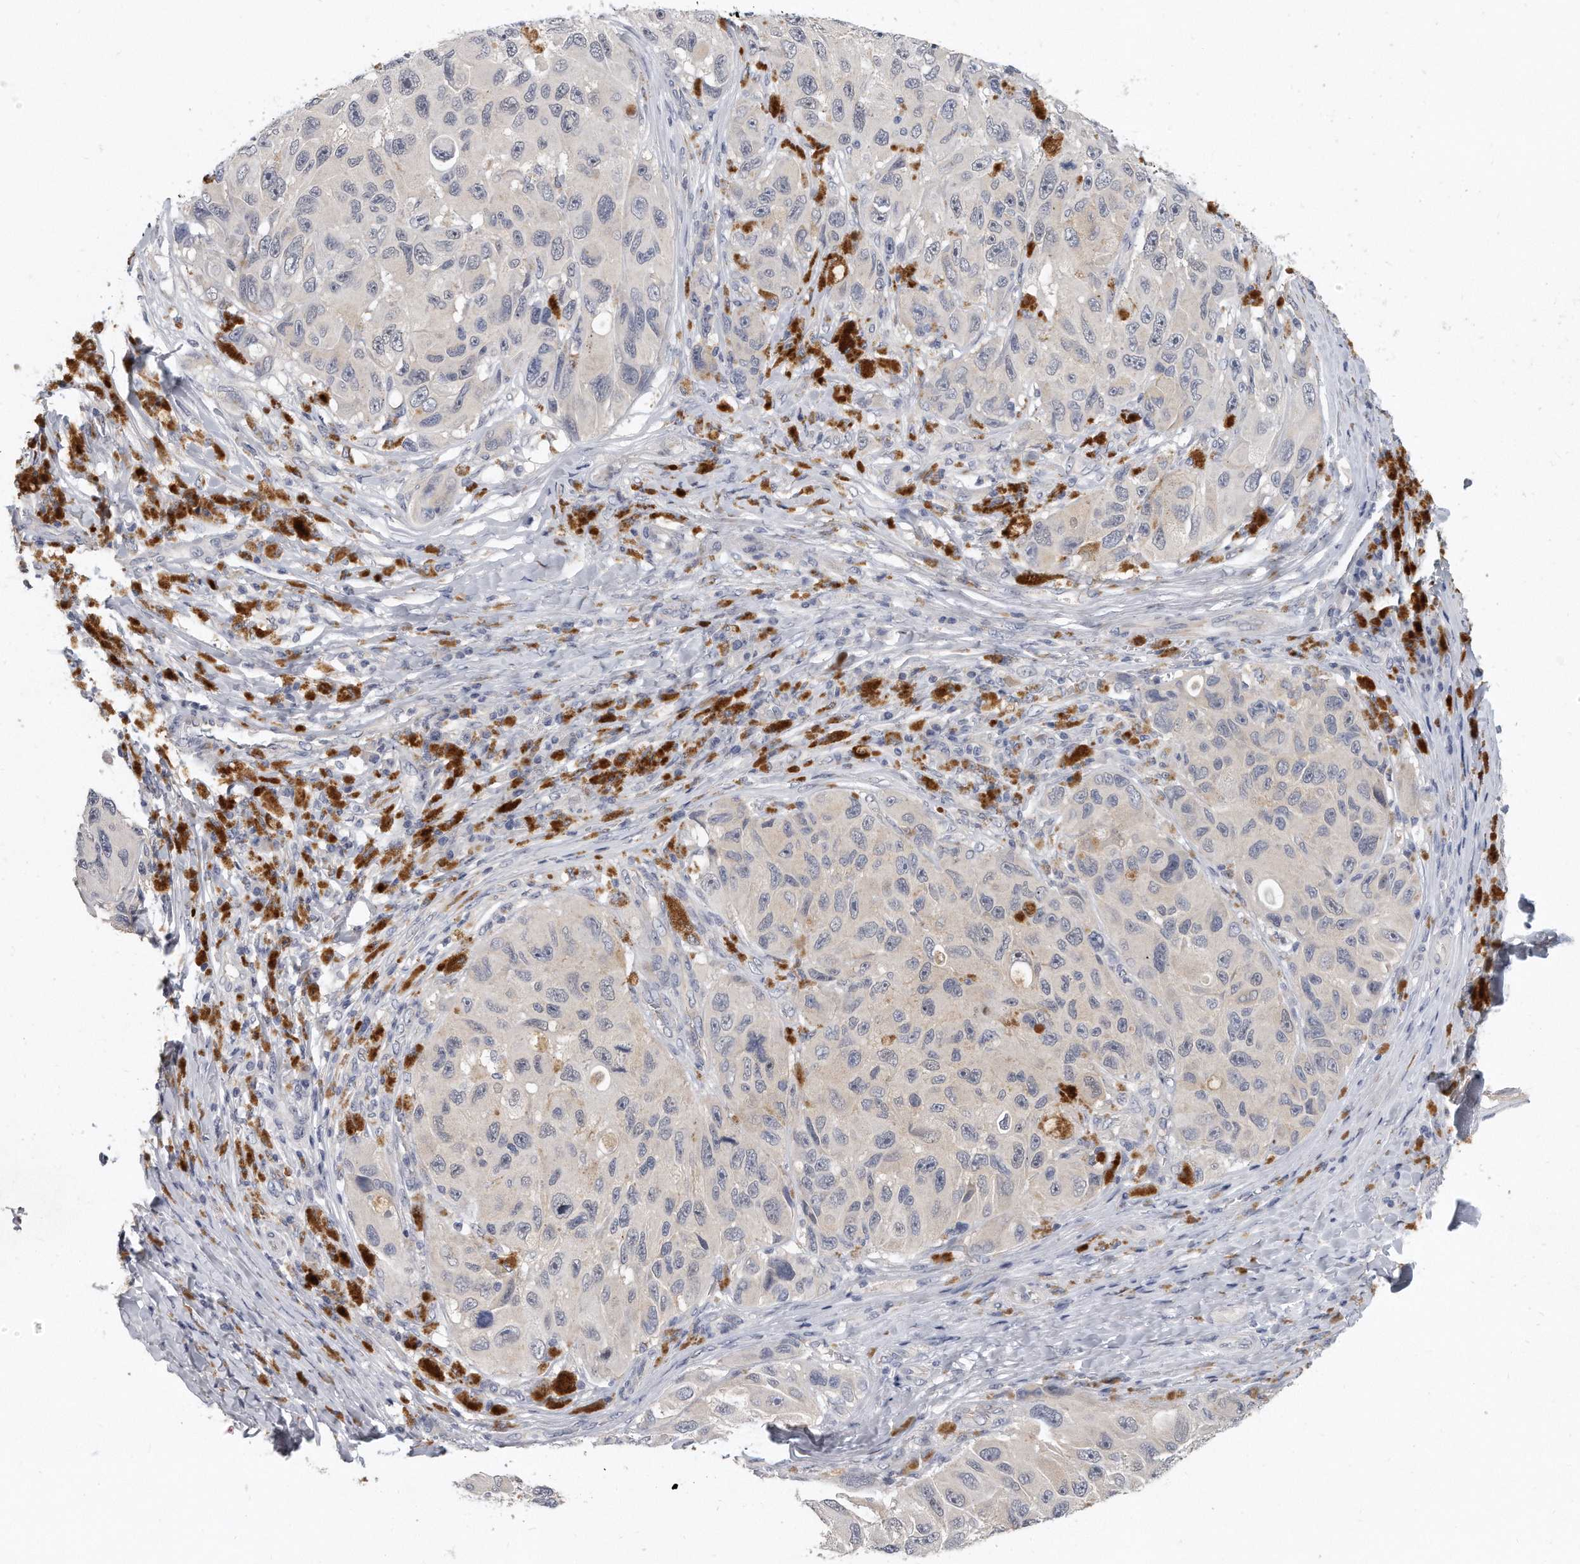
{"staining": {"intensity": "negative", "quantity": "none", "location": "none"}, "tissue": "melanoma", "cell_type": "Tumor cells", "image_type": "cancer", "snomed": [{"axis": "morphology", "description": "Malignant melanoma, NOS"}, {"axis": "topography", "description": "Skin"}], "caption": "Immunohistochemistry (IHC) of human malignant melanoma exhibits no staining in tumor cells.", "gene": "KLHL7", "patient": {"sex": "female", "age": 73}}